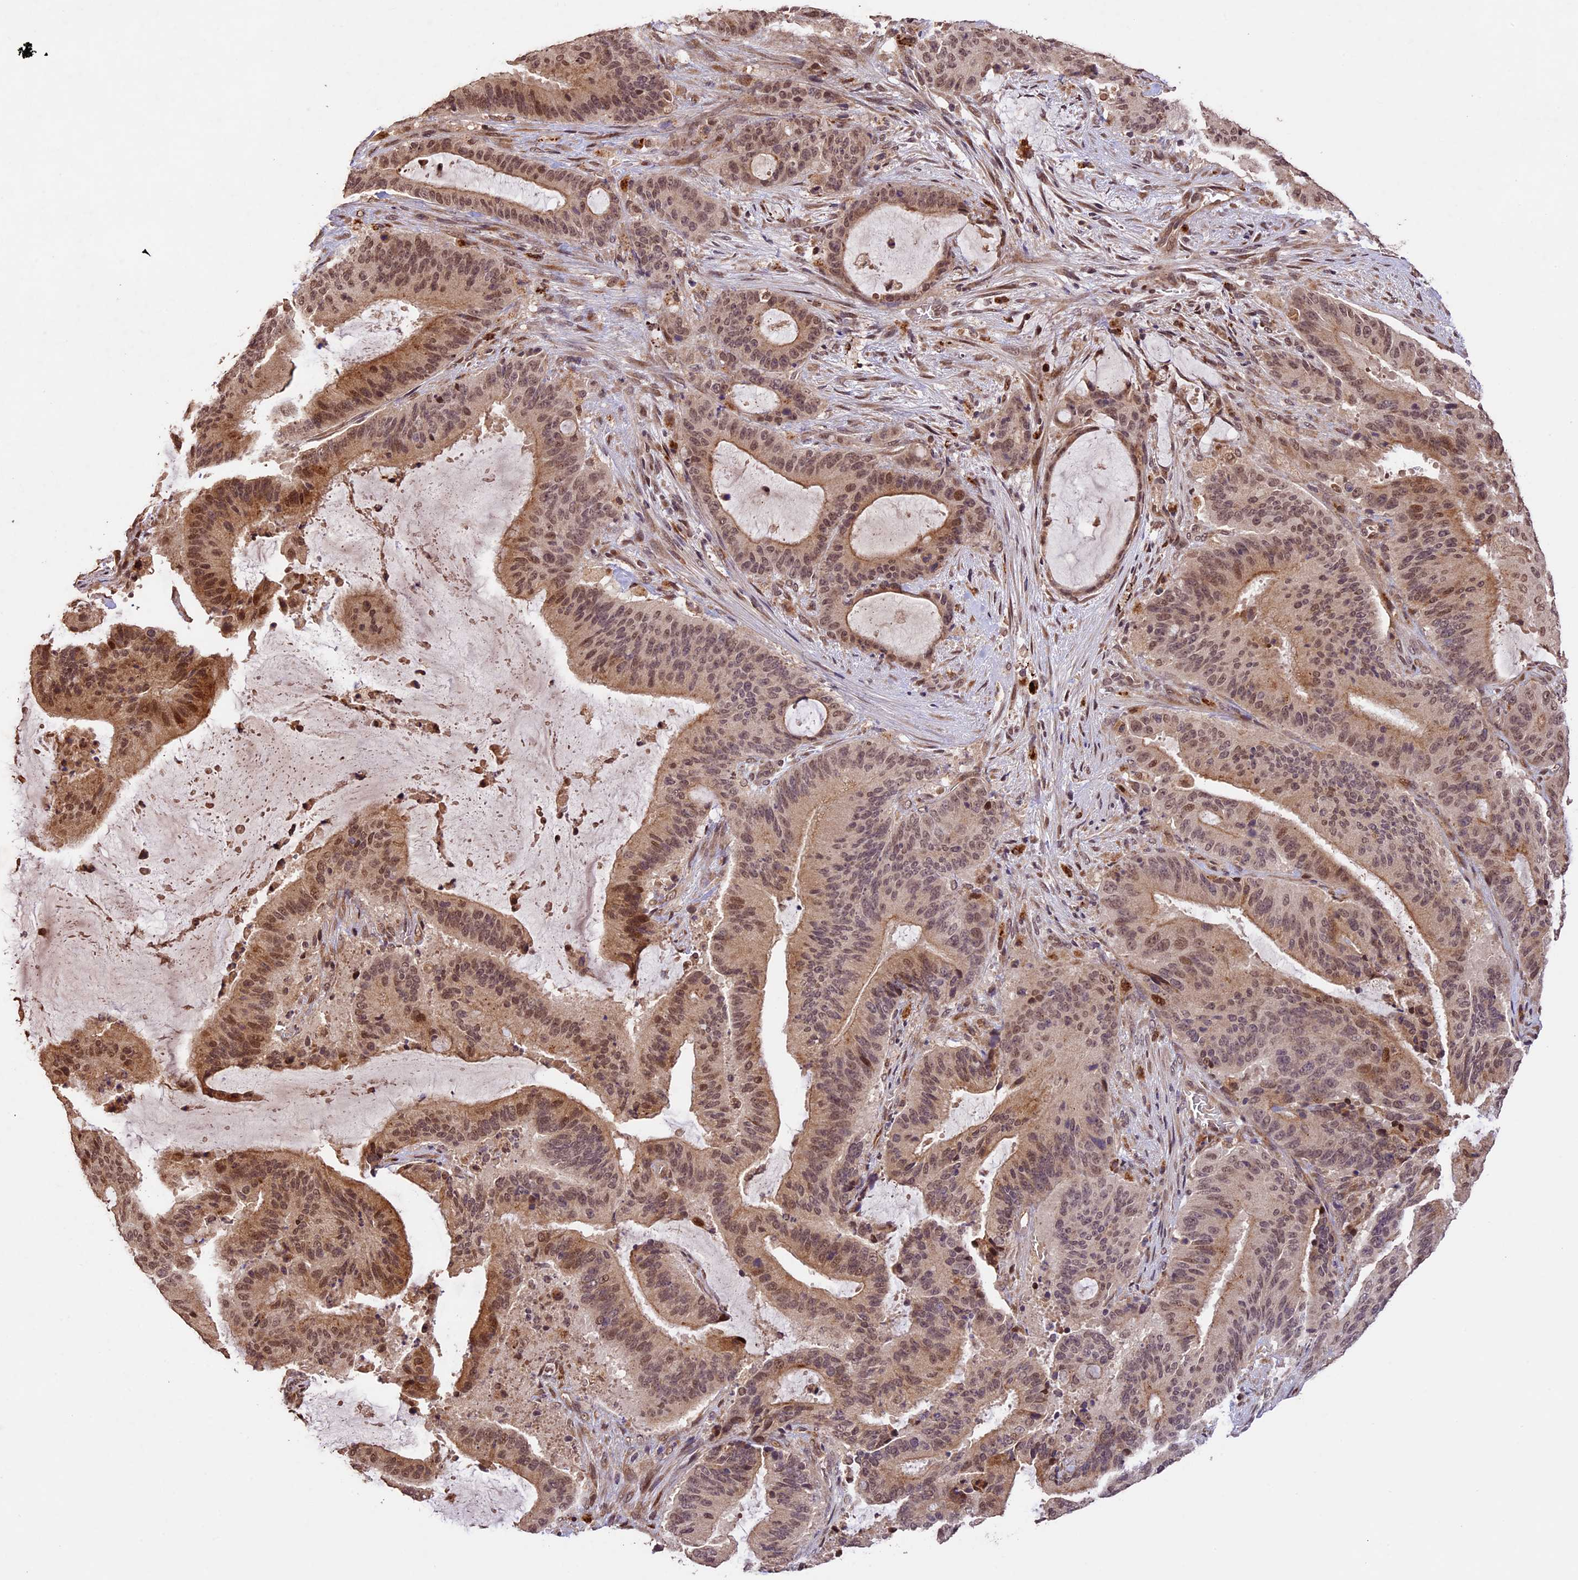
{"staining": {"intensity": "moderate", "quantity": ">75%", "location": "cytoplasmic/membranous,nuclear"}, "tissue": "liver cancer", "cell_type": "Tumor cells", "image_type": "cancer", "snomed": [{"axis": "morphology", "description": "Normal tissue, NOS"}, {"axis": "morphology", "description": "Cholangiocarcinoma"}, {"axis": "topography", "description": "Liver"}, {"axis": "topography", "description": "Peripheral nerve tissue"}], "caption": "Liver cancer (cholangiocarcinoma) stained with DAB immunohistochemistry exhibits medium levels of moderate cytoplasmic/membranous and nuclear expression in approximately >75% of tumor cells.", "gene": "CDKN2AIP", "patient": {"sex": "female", "age": 73}}